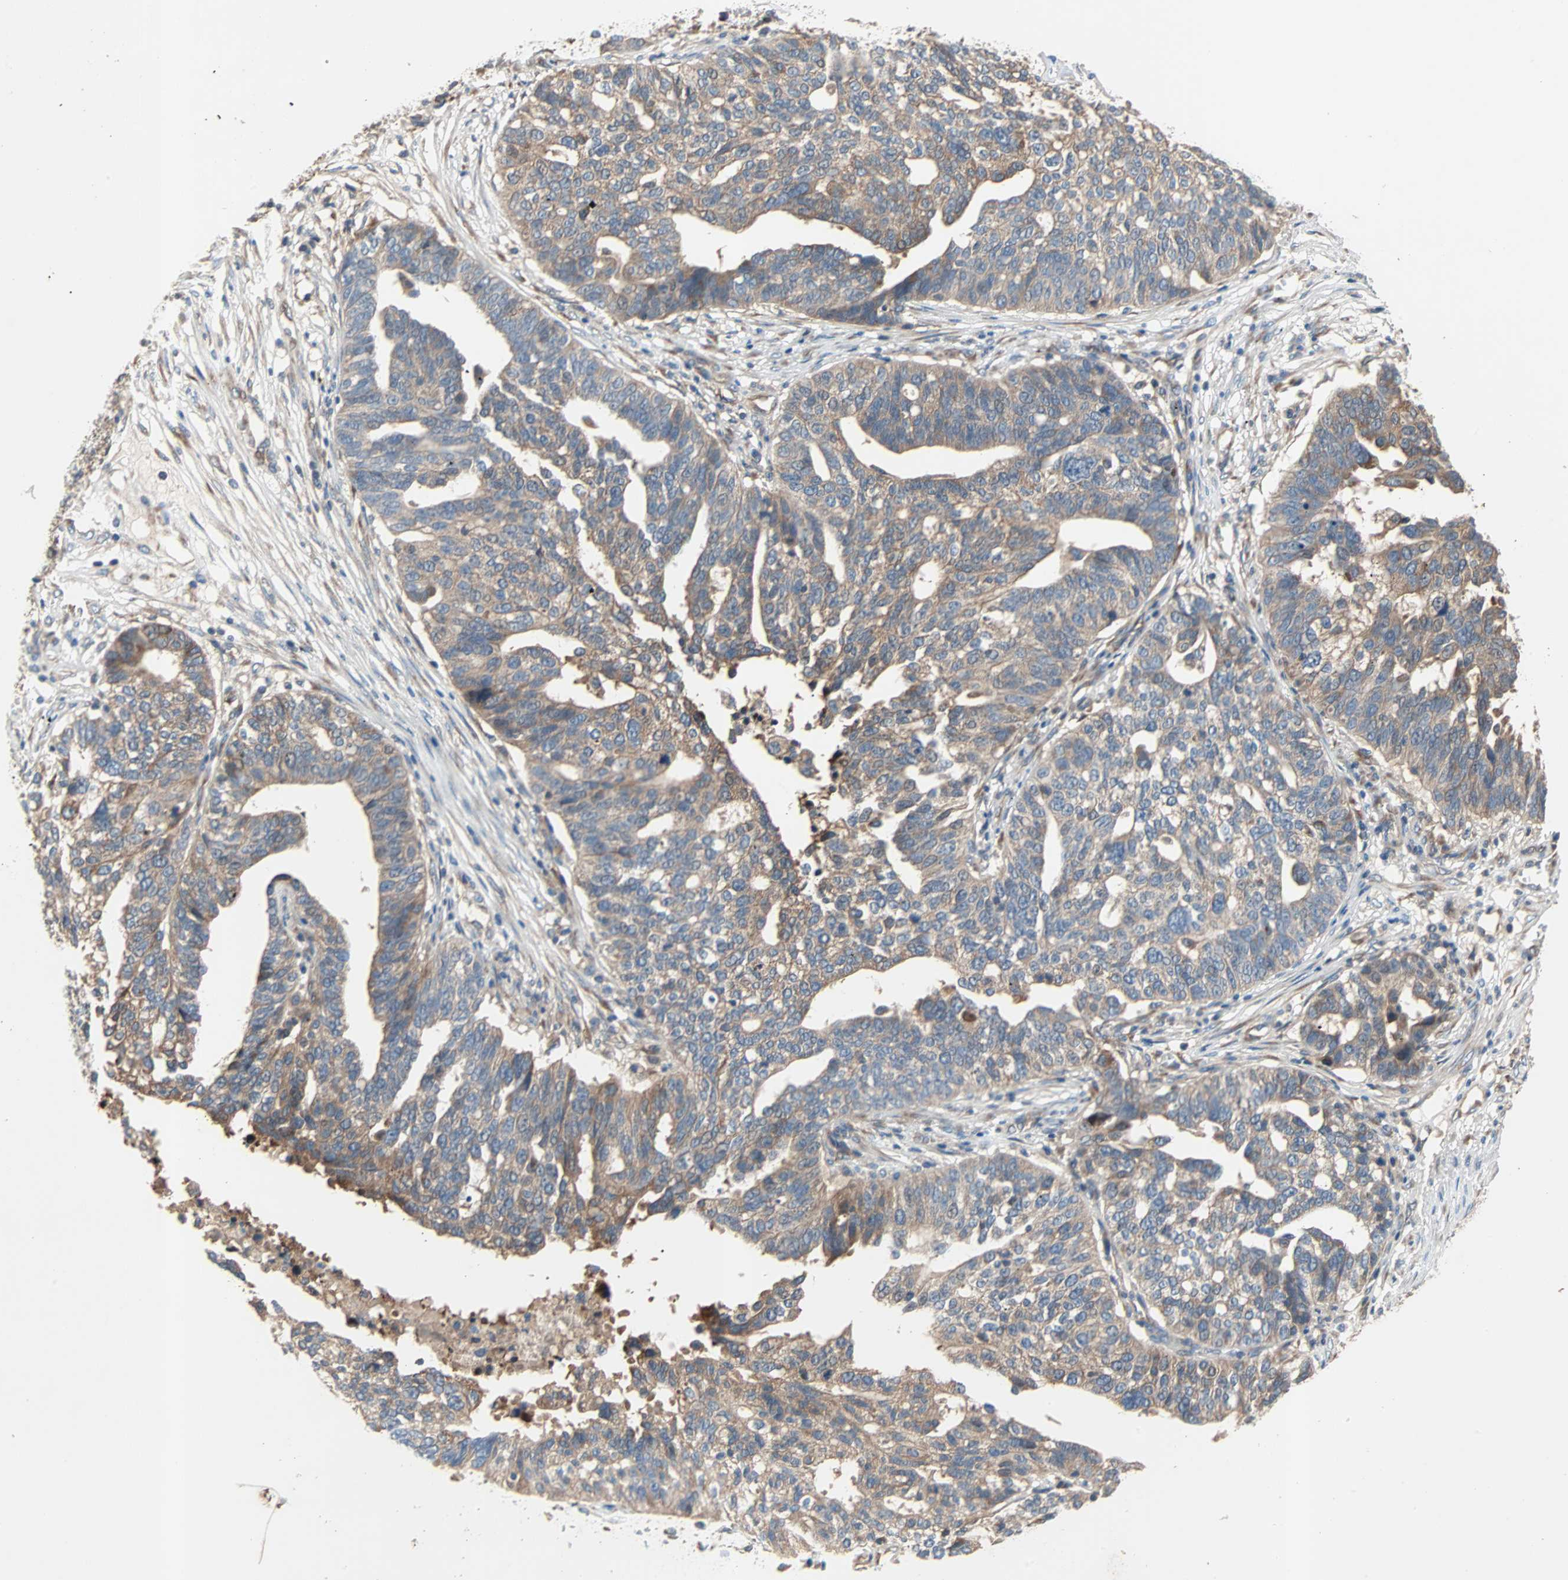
{"staining": {"intensity": "moderate", "quantity": ">75%", "location": "cytoplasmic/membranous"}, "tissue": "ovarian cancer", "cell_type": "Tumor cells", "image_type": "cancer", "snomed": [{"axis": "morphology", "description": "Cystadenocarcinoma, serous, NOS"}, {"axis": "topography", "description": "Ovary"}], "caption": "Ovarian cancer tissue exhibits moderate cytoplasmic/membranous expression in approximately >75% of tumor cells, visualized by immunohistochemistry. (DAB IHC with brightfield microscopy, high magnification).", "gene": "XYLT1", "patient": {"sex": "female", "age": 59}}